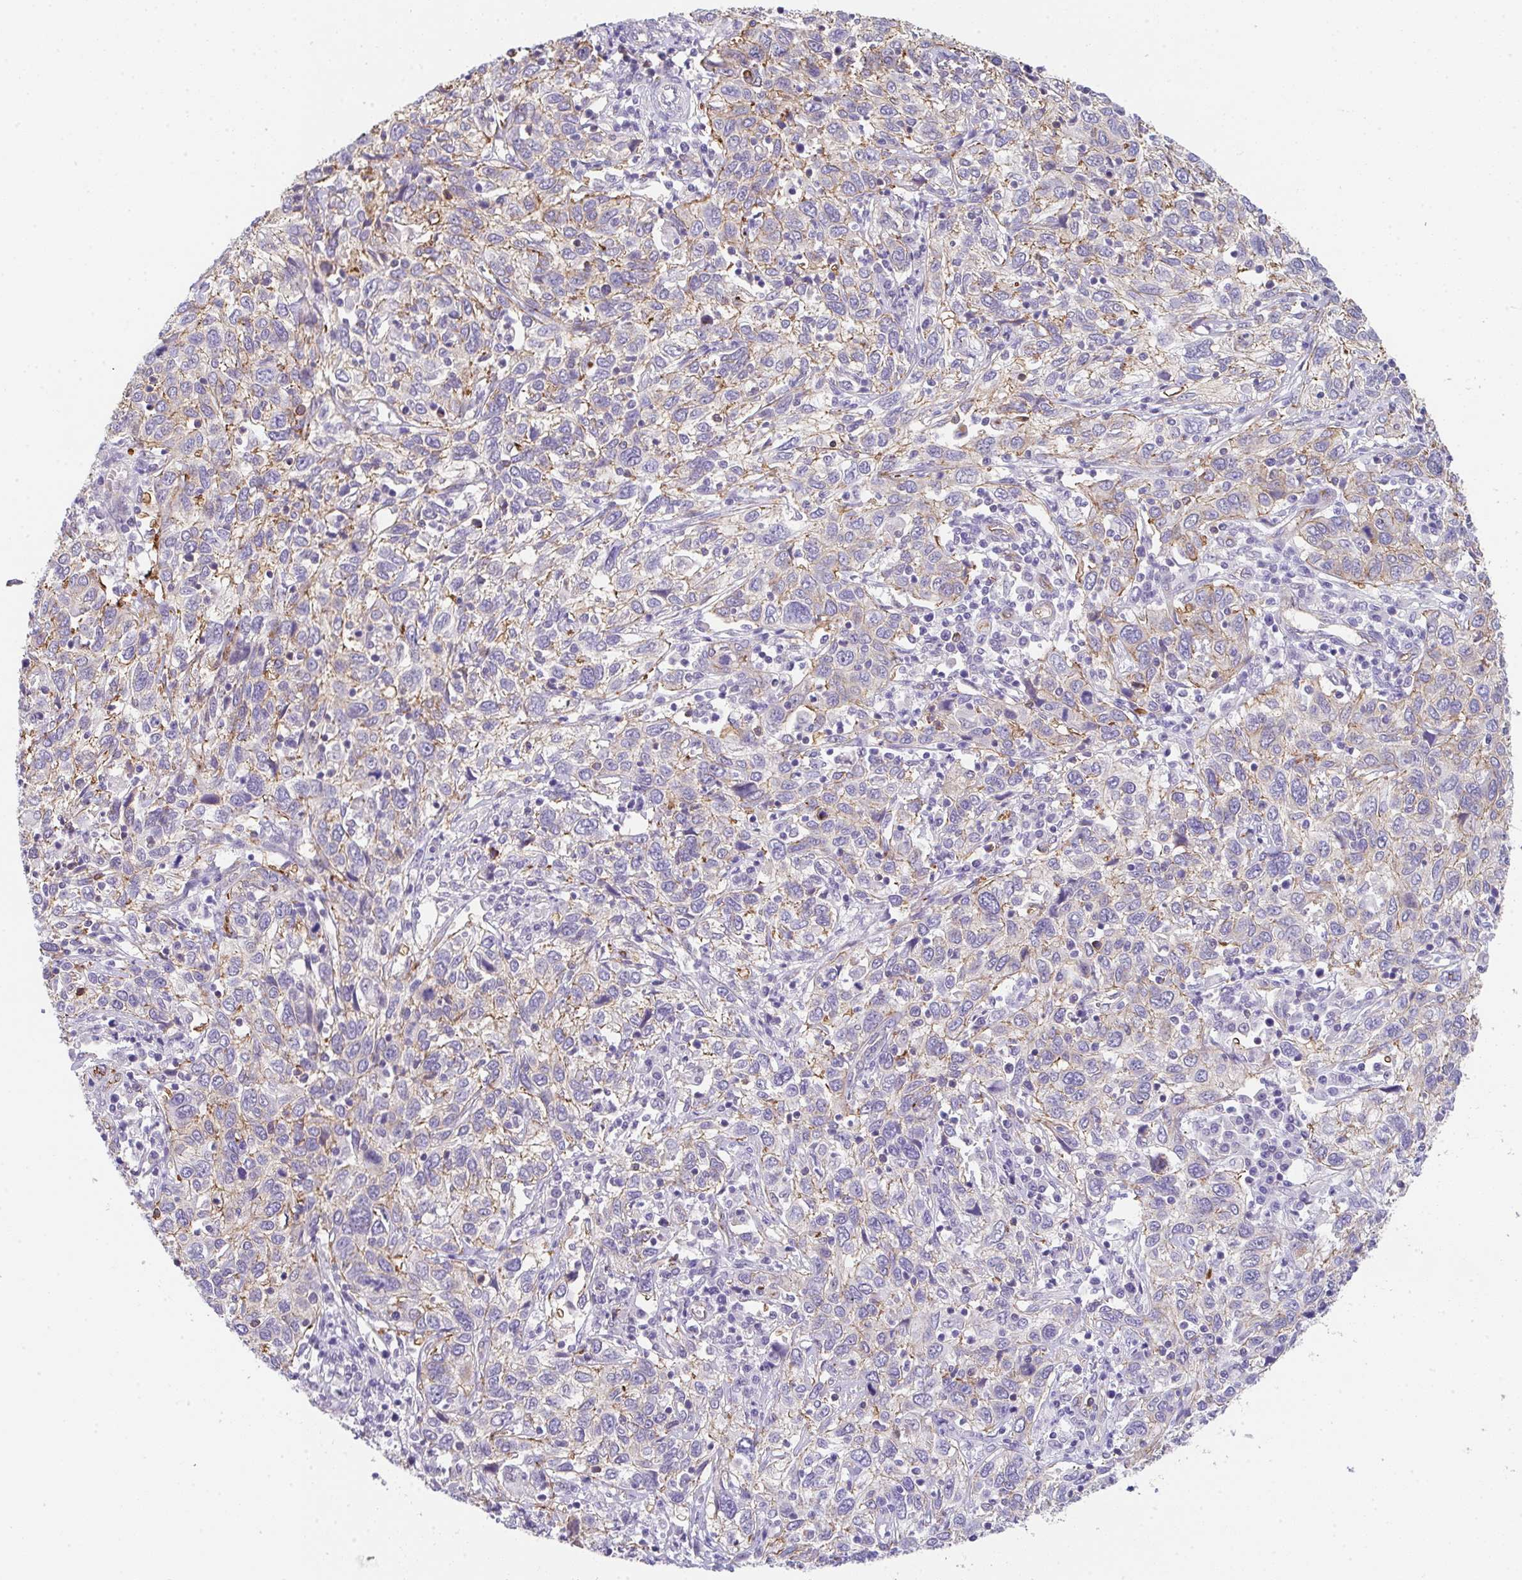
{"staining": {"intensity": "weak", "quantity": "25%-75%", "location": "cytoplasmic/membranous"}, "tissue": "cervical cancer", "cell_type": "Tumor cells", "image_type": "cancer", "snomed": [{"axis": "morphology", "description": "Squamous cell carcinoma, NOS"}, {"axis": "topography", "description": "Cervix"}], "caption": "Squamous cell carcinoma (cervical) stained with immunohistochemistry displays weak cytoplasmic/membranous staining in approximately 25%-75% of tumor cells.", "gene": "DBN1", "patient": {"sex": "female", "age": 46}}